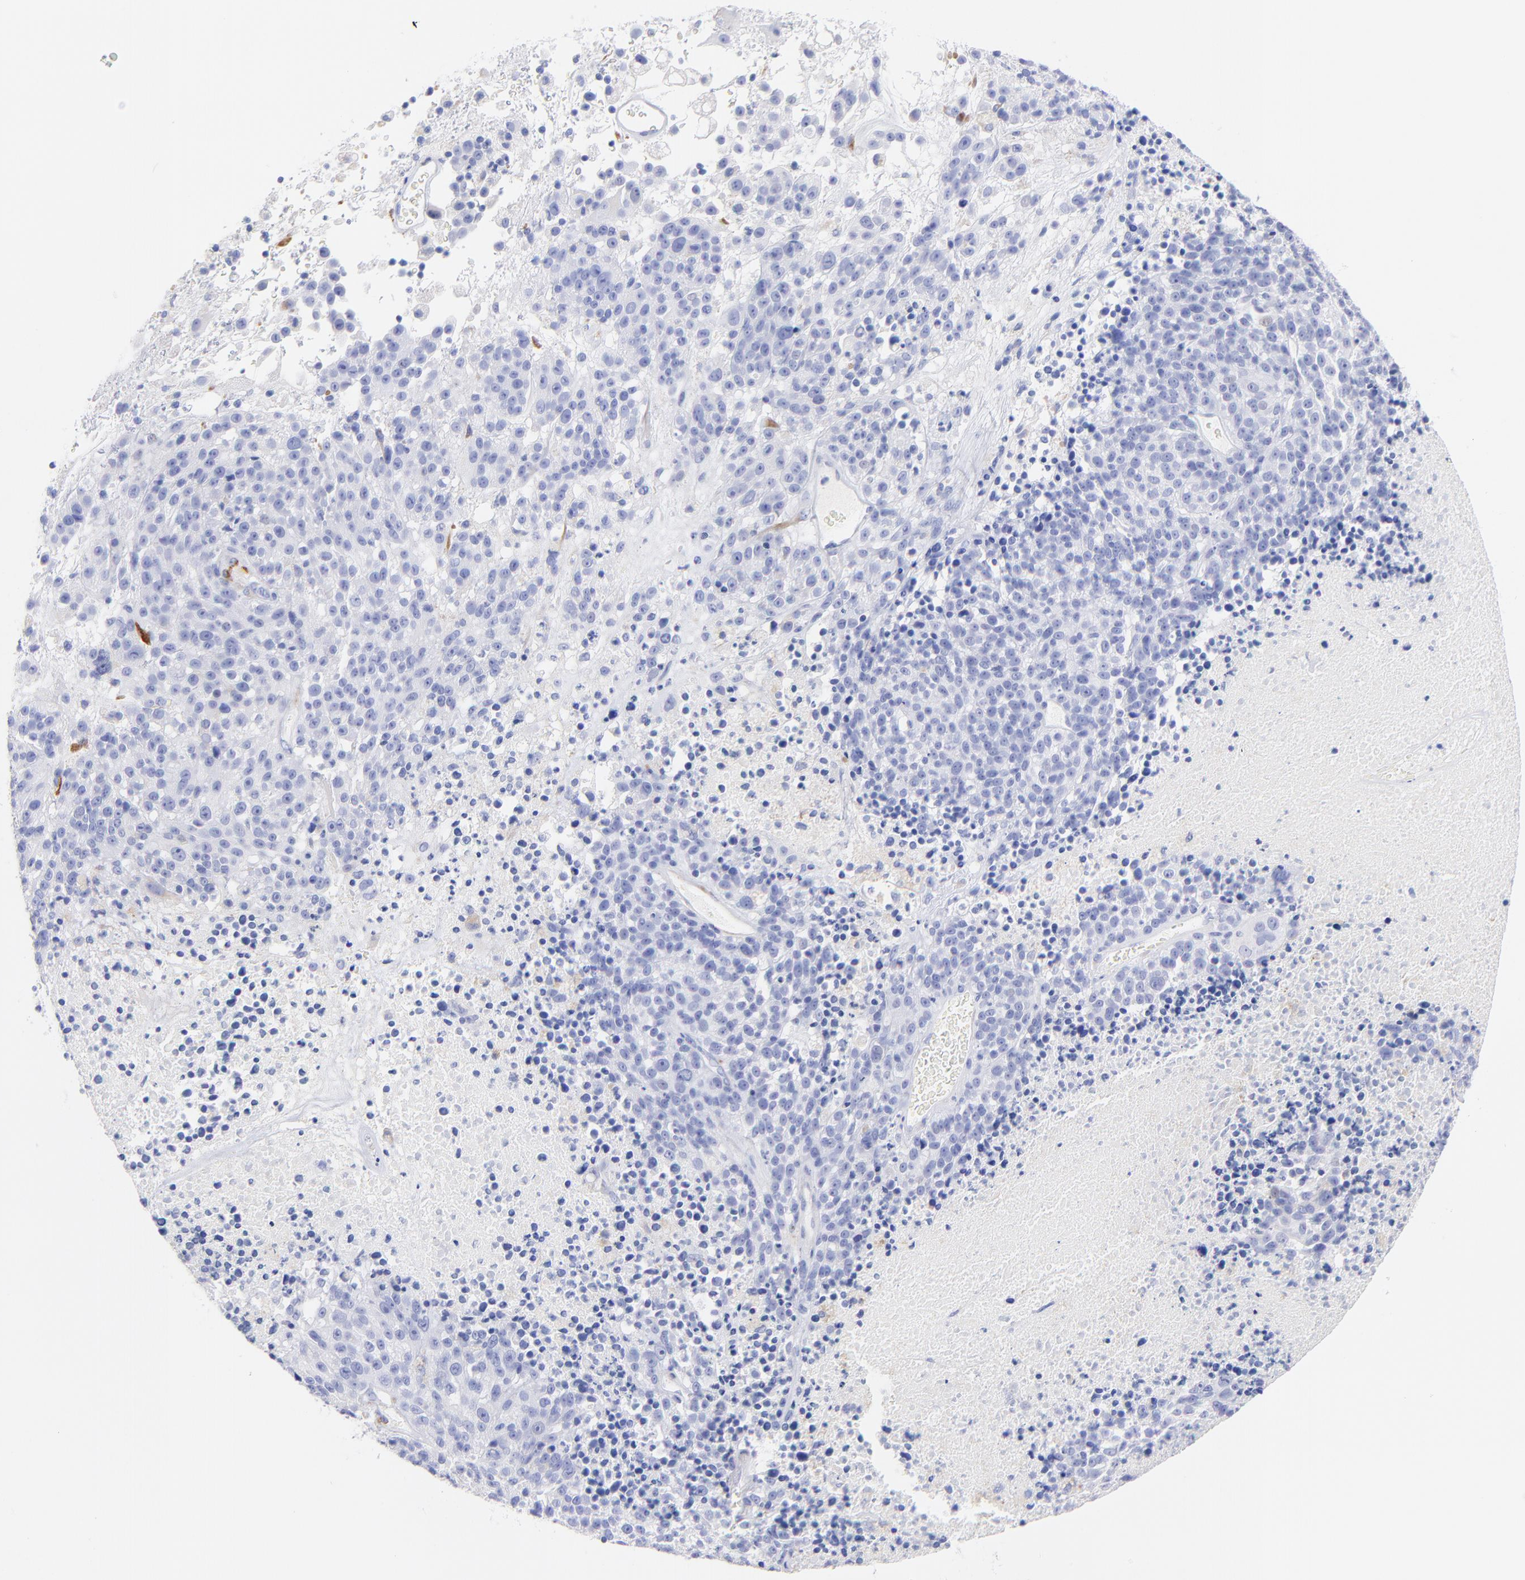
{"staining": {"intensity": "negative", "quantity": "none", "location": "none"}, "tissue": "melanoma", "cell_type": "Tumor cells", "image_type": "cancer", "snomed": [{"axis": "morphology", "description": "Malignant melanoma, Metastatic site"}, {"axis": "topography", "description": "Cerebral cortex"}], "caption": "Tumor cells show no significant protein expression in melanoma.", "gene": "C1QTNF6", "patient": {"sex": "female", "age": 52}}